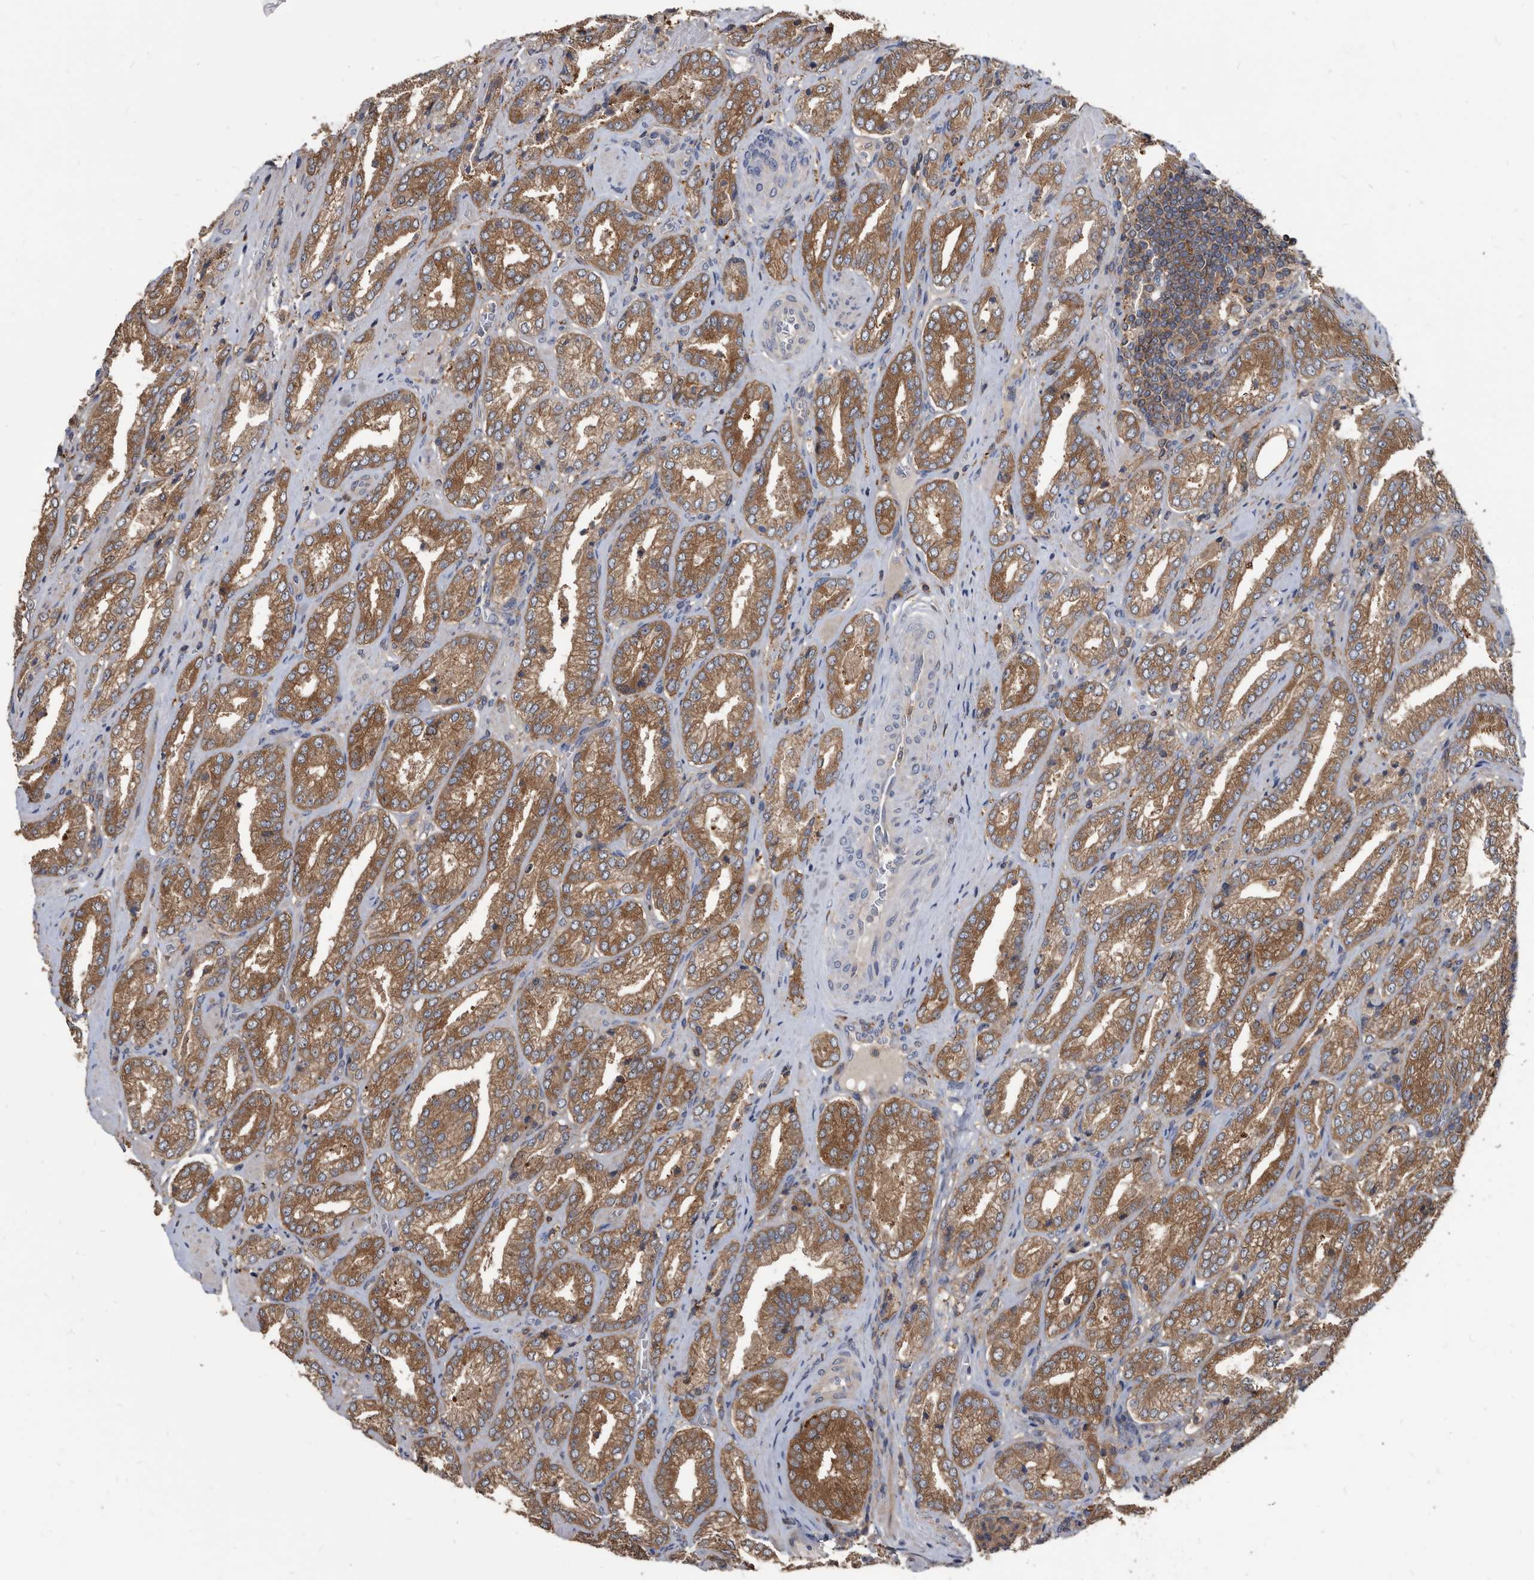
{"staining": {"intensity": "moderate", "quantity": ">75%", "location": "cytoplasmic/membranous"}, "tissue": "prostate cancer", "cell_type": "Tumor cells", "image_type": "cancer", "snomed": [{"axis": "morphology", "description": "Adenocarcinoma, Low grade"}, {"axis": "topography", "description": "Prostate"}], "caption": "Tumor cells reveal moderate cytoplasmic/membranous staining in about >75% of cells in prostate low-grade adenocarcinoma.", "gene": "APEH", "patient": {"sex": "male", "age": 62}}